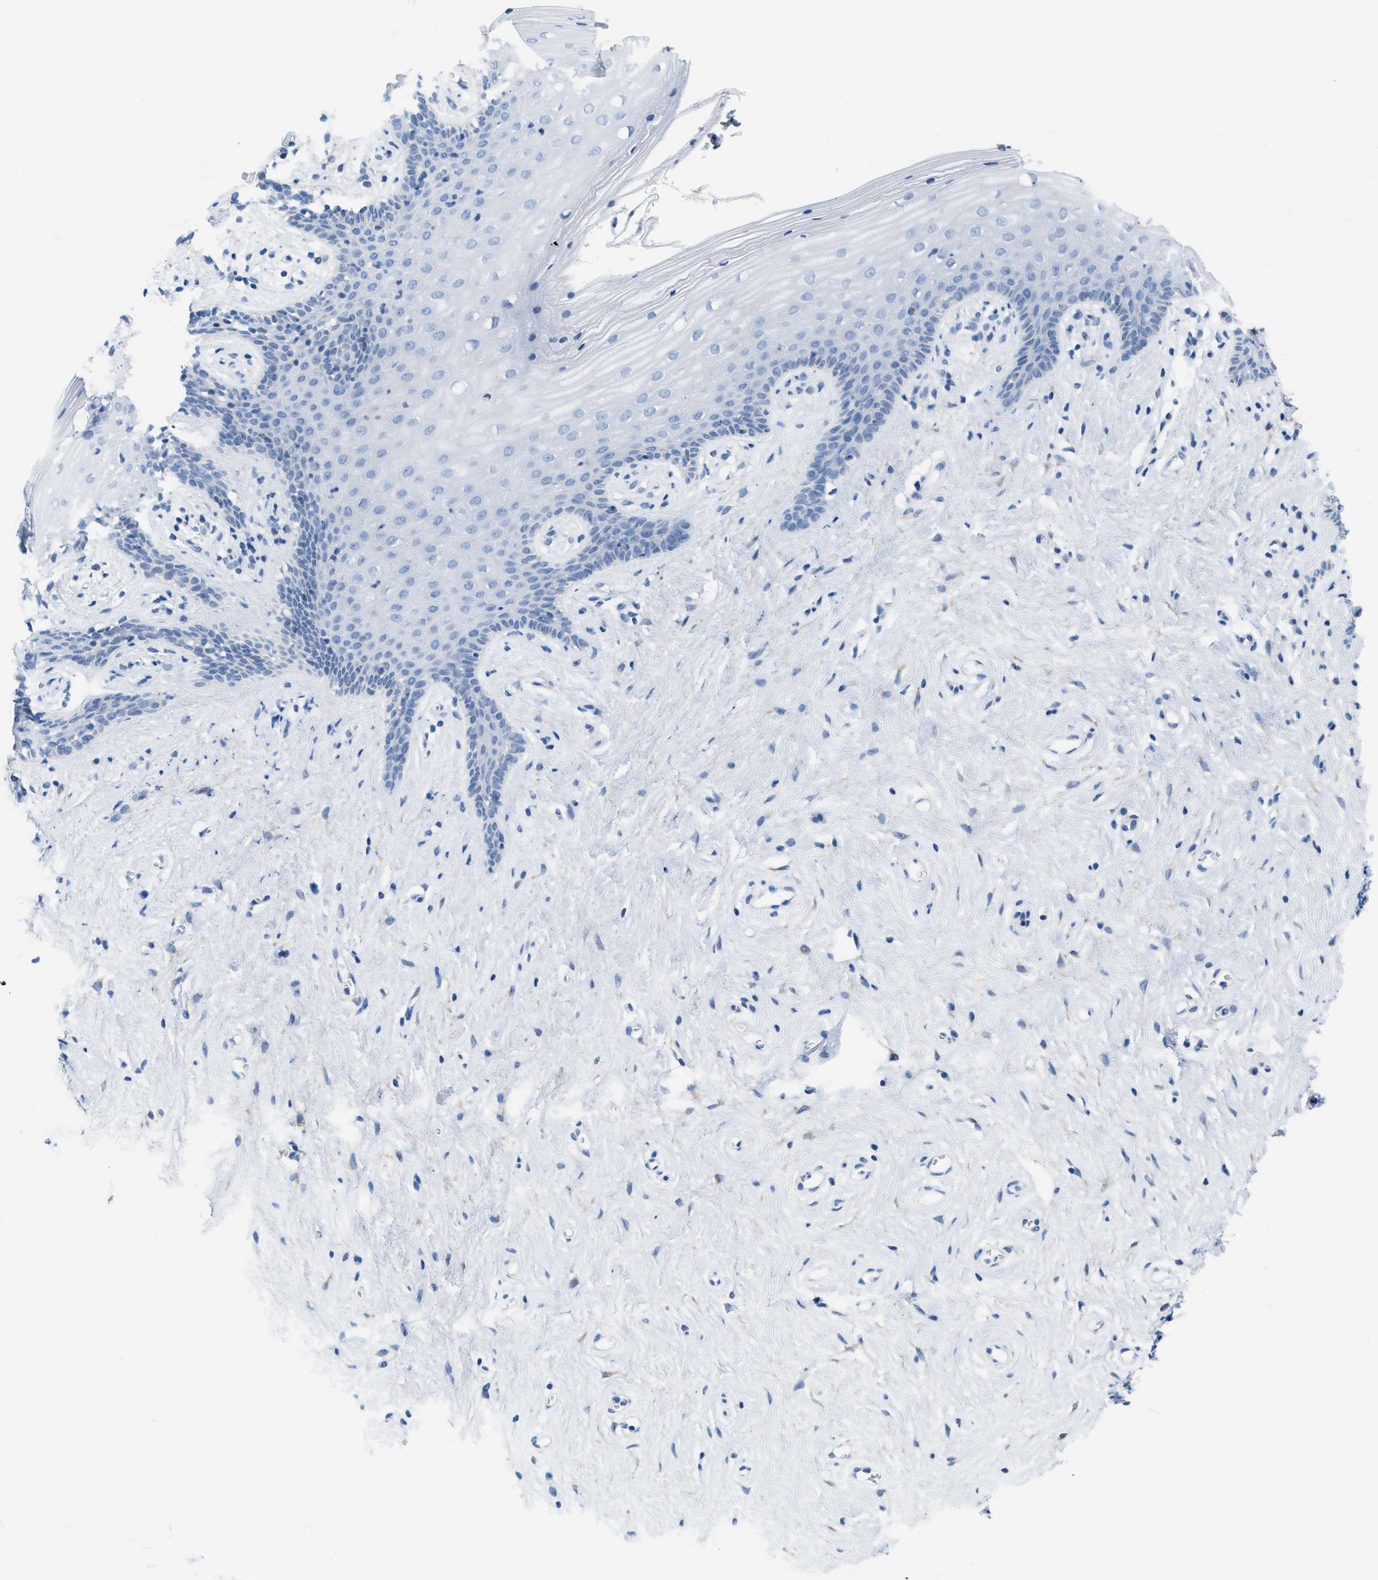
{"staining": {"intensity": "negative", "quantity": "none", "location": "none"}, "tissue": "vagina", "cell_type": "Squamous epithelial cells", "image_type": "normal", "snomed": [{"axis": "morphology", "description": "Normal tissue, NOS"}, {"axis": "topography", "description": "Vagina"}], "caption": "A histopathology image of human vagina is negative for staining in squamous epithelial cells. (DAB immunohistochemistry (IHC) with hematoxylin counter stain).", "gene": "ASGR1", "patient": {"sex": "female", "age": 44}}